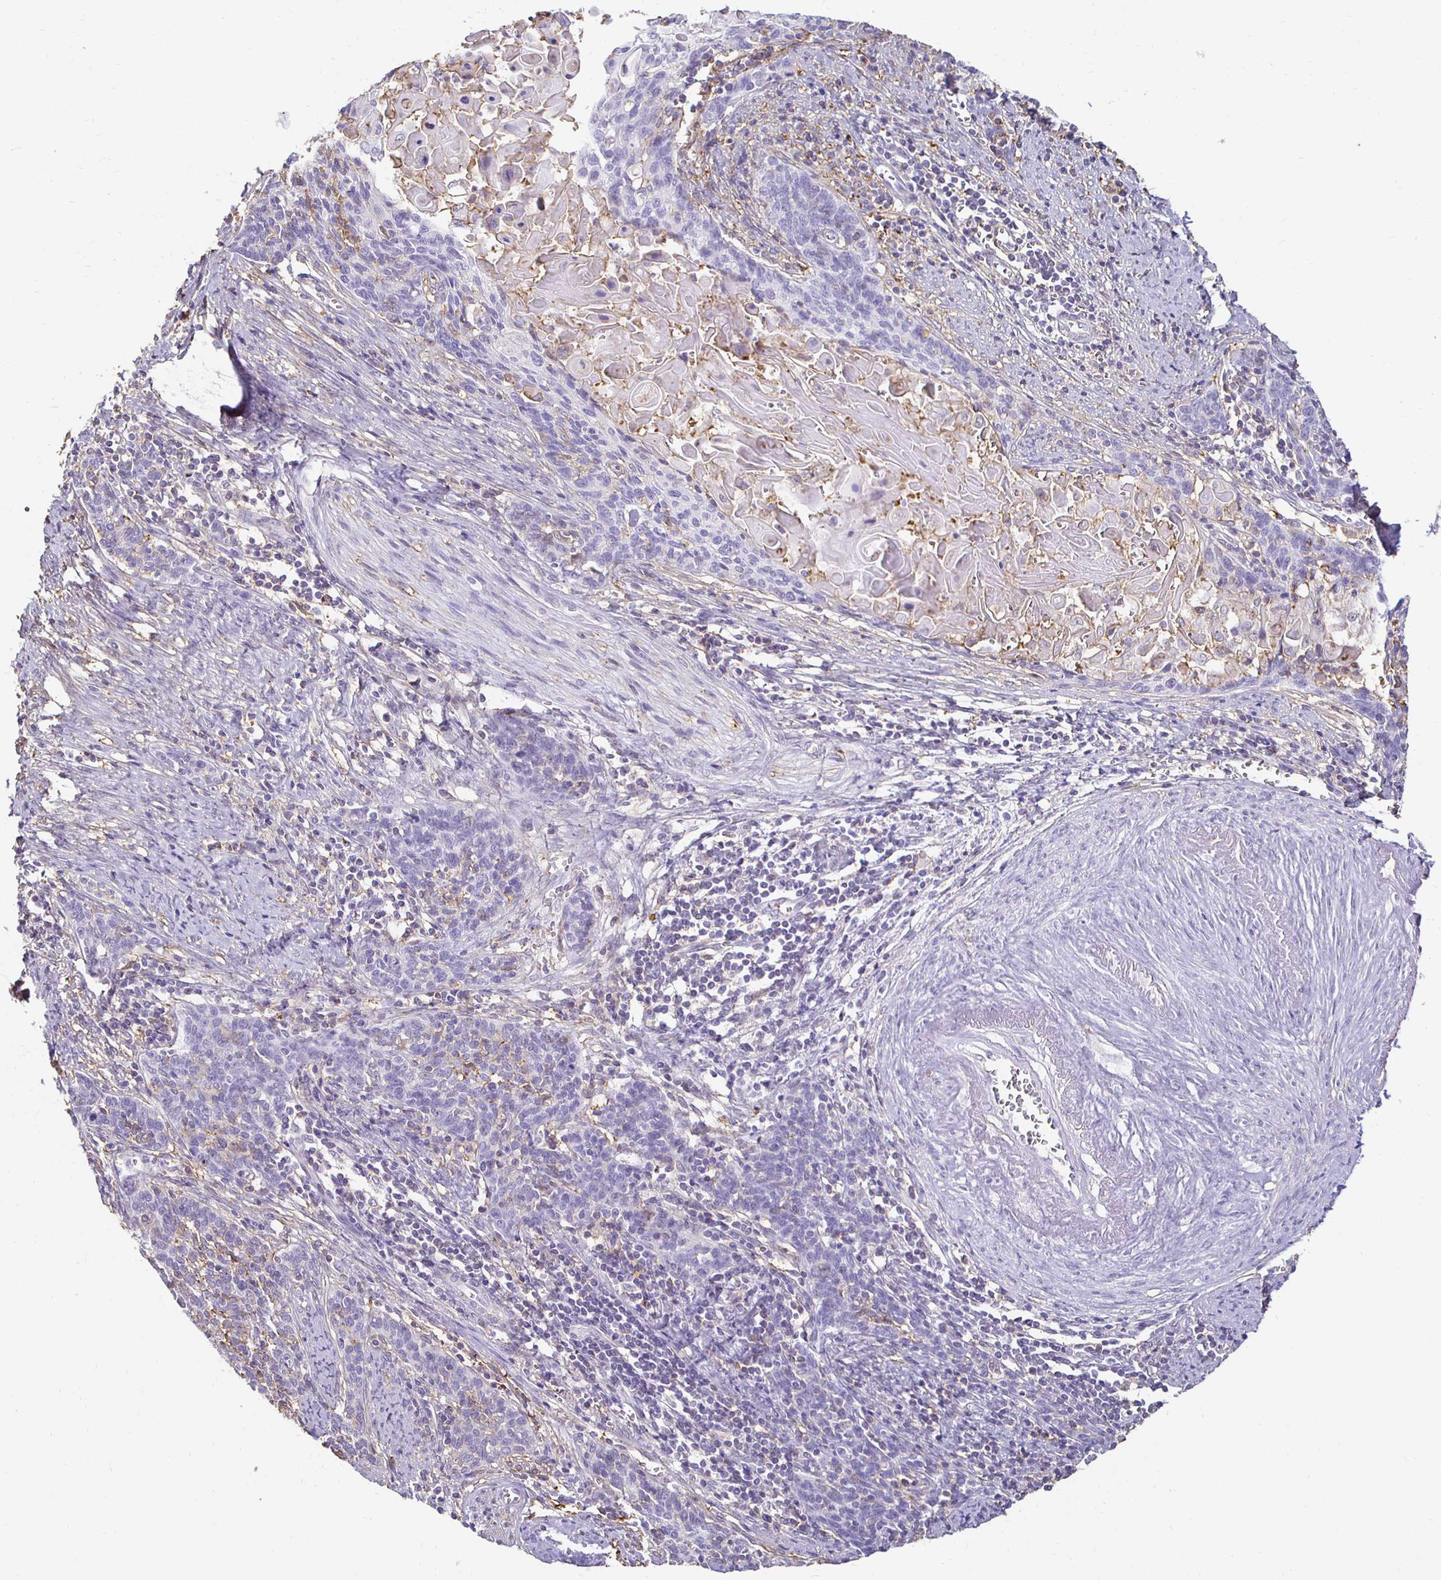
{"staining": {"intensity": "negative", "quantity": "none", "location": "none"}, "tissue": "cervical cancer", "cell_type": "Tumor cells", "image_type": "cancer", "snomed": [{"axis": "morphology", "description": "Squamous cell carcinoma, NOS"}, {"axis": "topography", "description": "Cervix"}], "caption": "Protein analysis of cervical squamous cell carcinoma shows no significant expression in tumor cells.", "gene": "TAS1R3", "patient": {"sex": "female", "age": 39}}